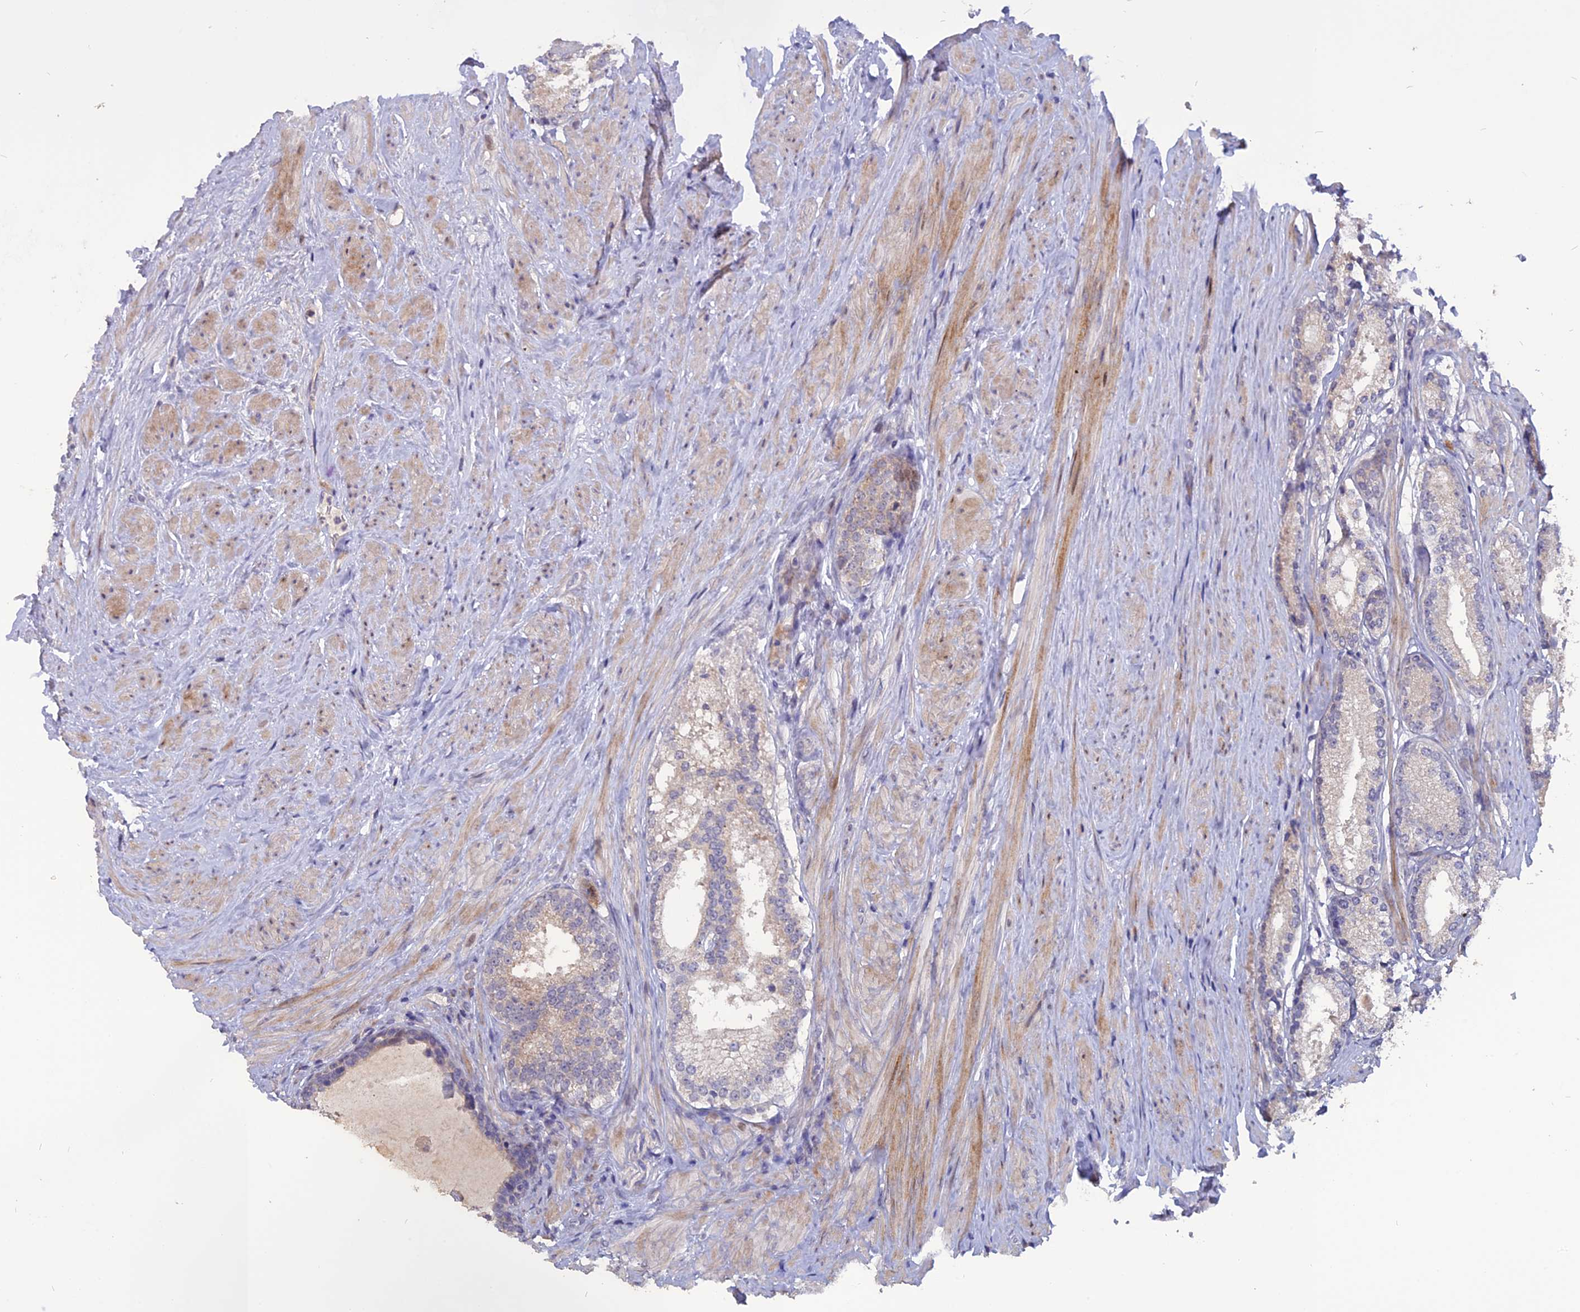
{"staining": {"intensity": "negative", "quantity": "none", "location": "none"}, "tissue": "prostate cancer", "cell_type": "Tumor cells", "image_type": "cancer", "snomed": [{"axis": "morphology", "description": "Adenocarcinoma, Low grade"}, {"axis": "topography", "description": "Prostate"}], "caption": "The photomicrograph exhibits no significant expression in tumor cells of prostate cancer. (DAB IHC with hematoxylin counter stain).", "gene": "TMEM263", "patient": {"sex": "male", "age": 68}}